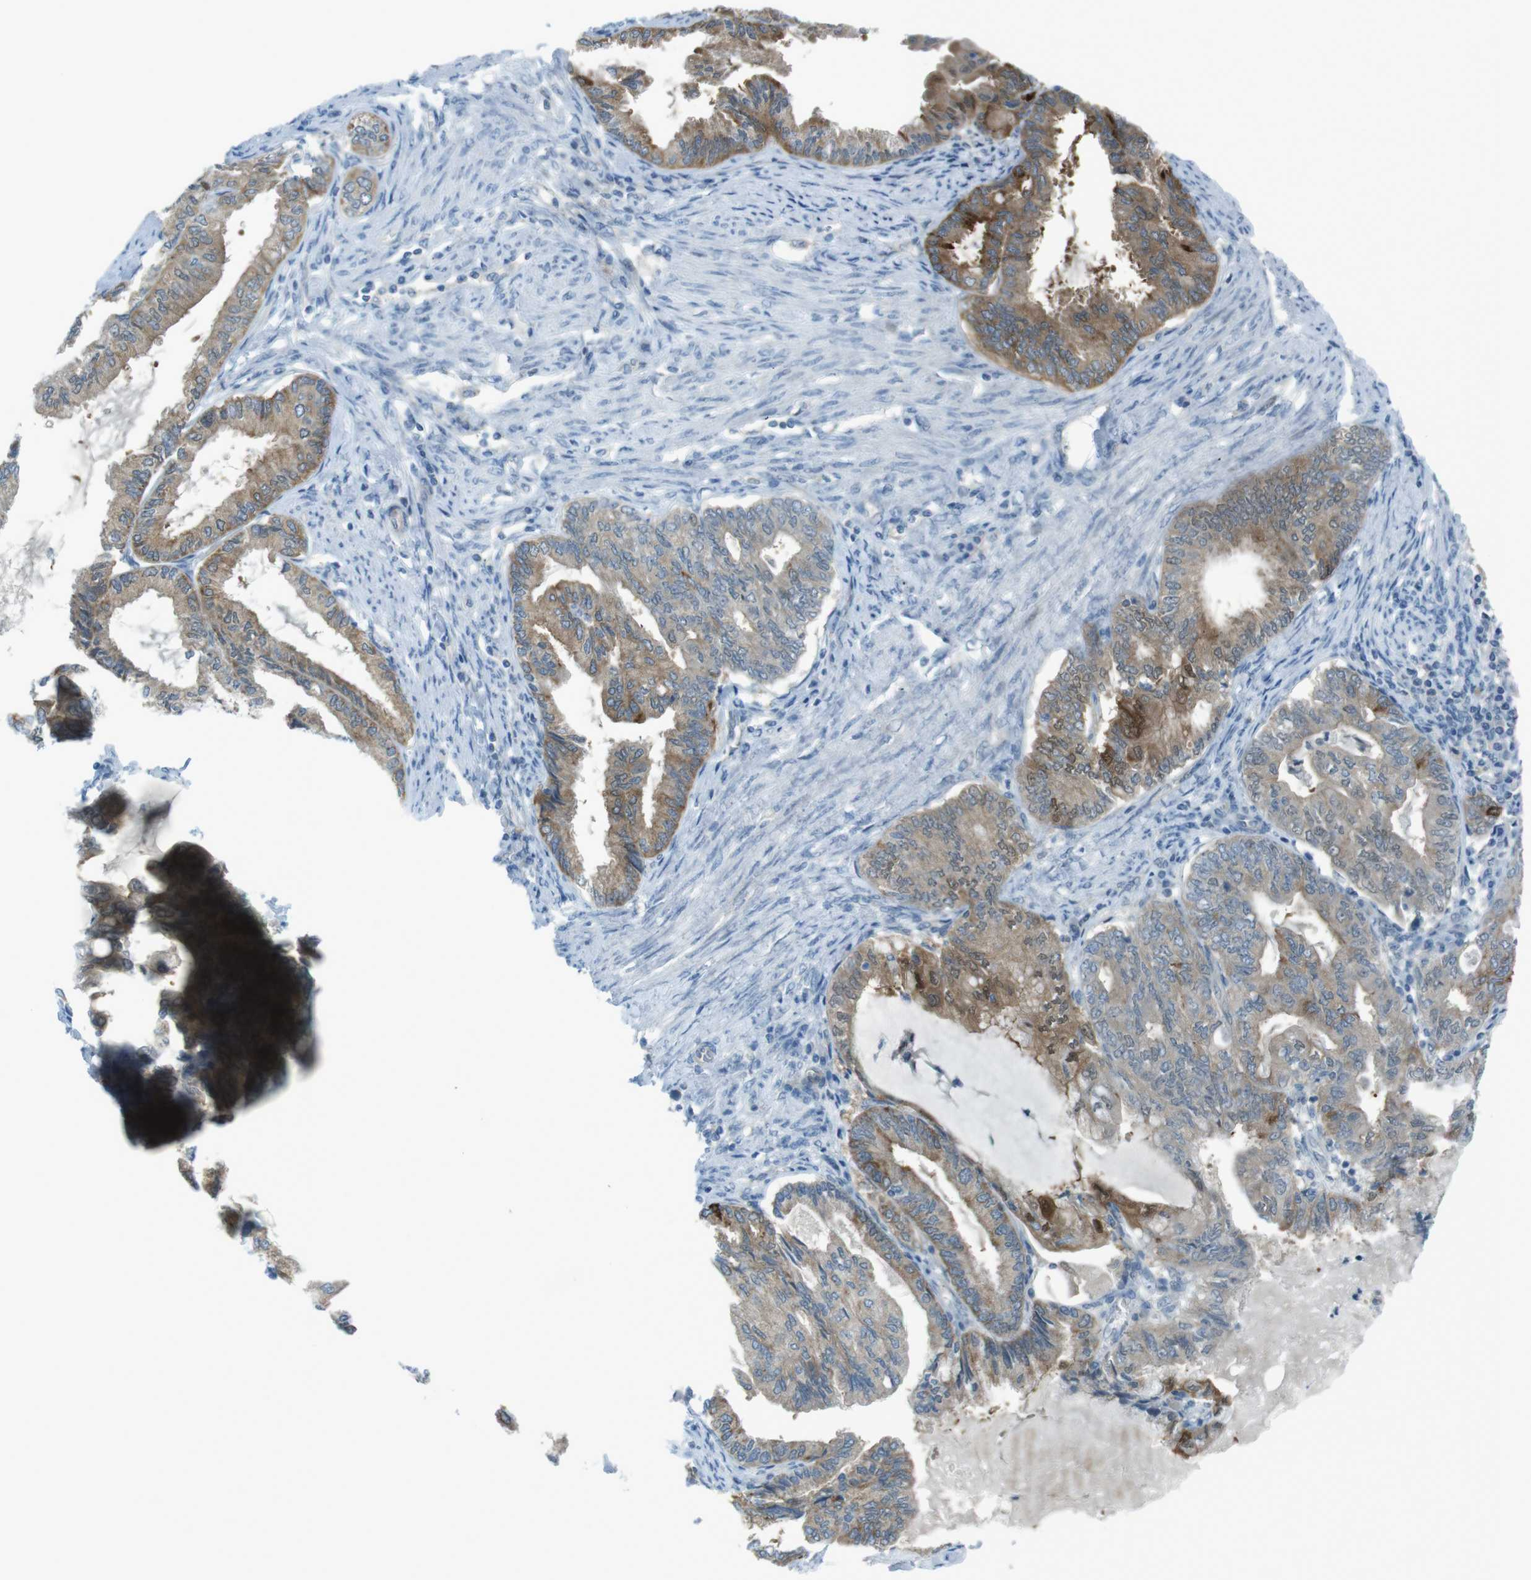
{"staining": {"intensity": "moderate", "quantity": "25%-75%", "location": "cytoplasmic/membranous"}, "tissue": "endometrial cancer", "cell_type": "Tumor cells", "image_type": "cancer", "snomed": [{"axis": "morphology", "description": "Adenocarcinoma, NOS"}, {"axis": "topography", "description": "Endometrium"}], "caption": "Protein expression analysis of human endometrial adenocarcinoma reveals moderate cytoplasmic/membranous expression in about 25%-75% of tumor cells.", "gene": "ZDHHC20", "patient": {"sex": "female", "age": 86}}